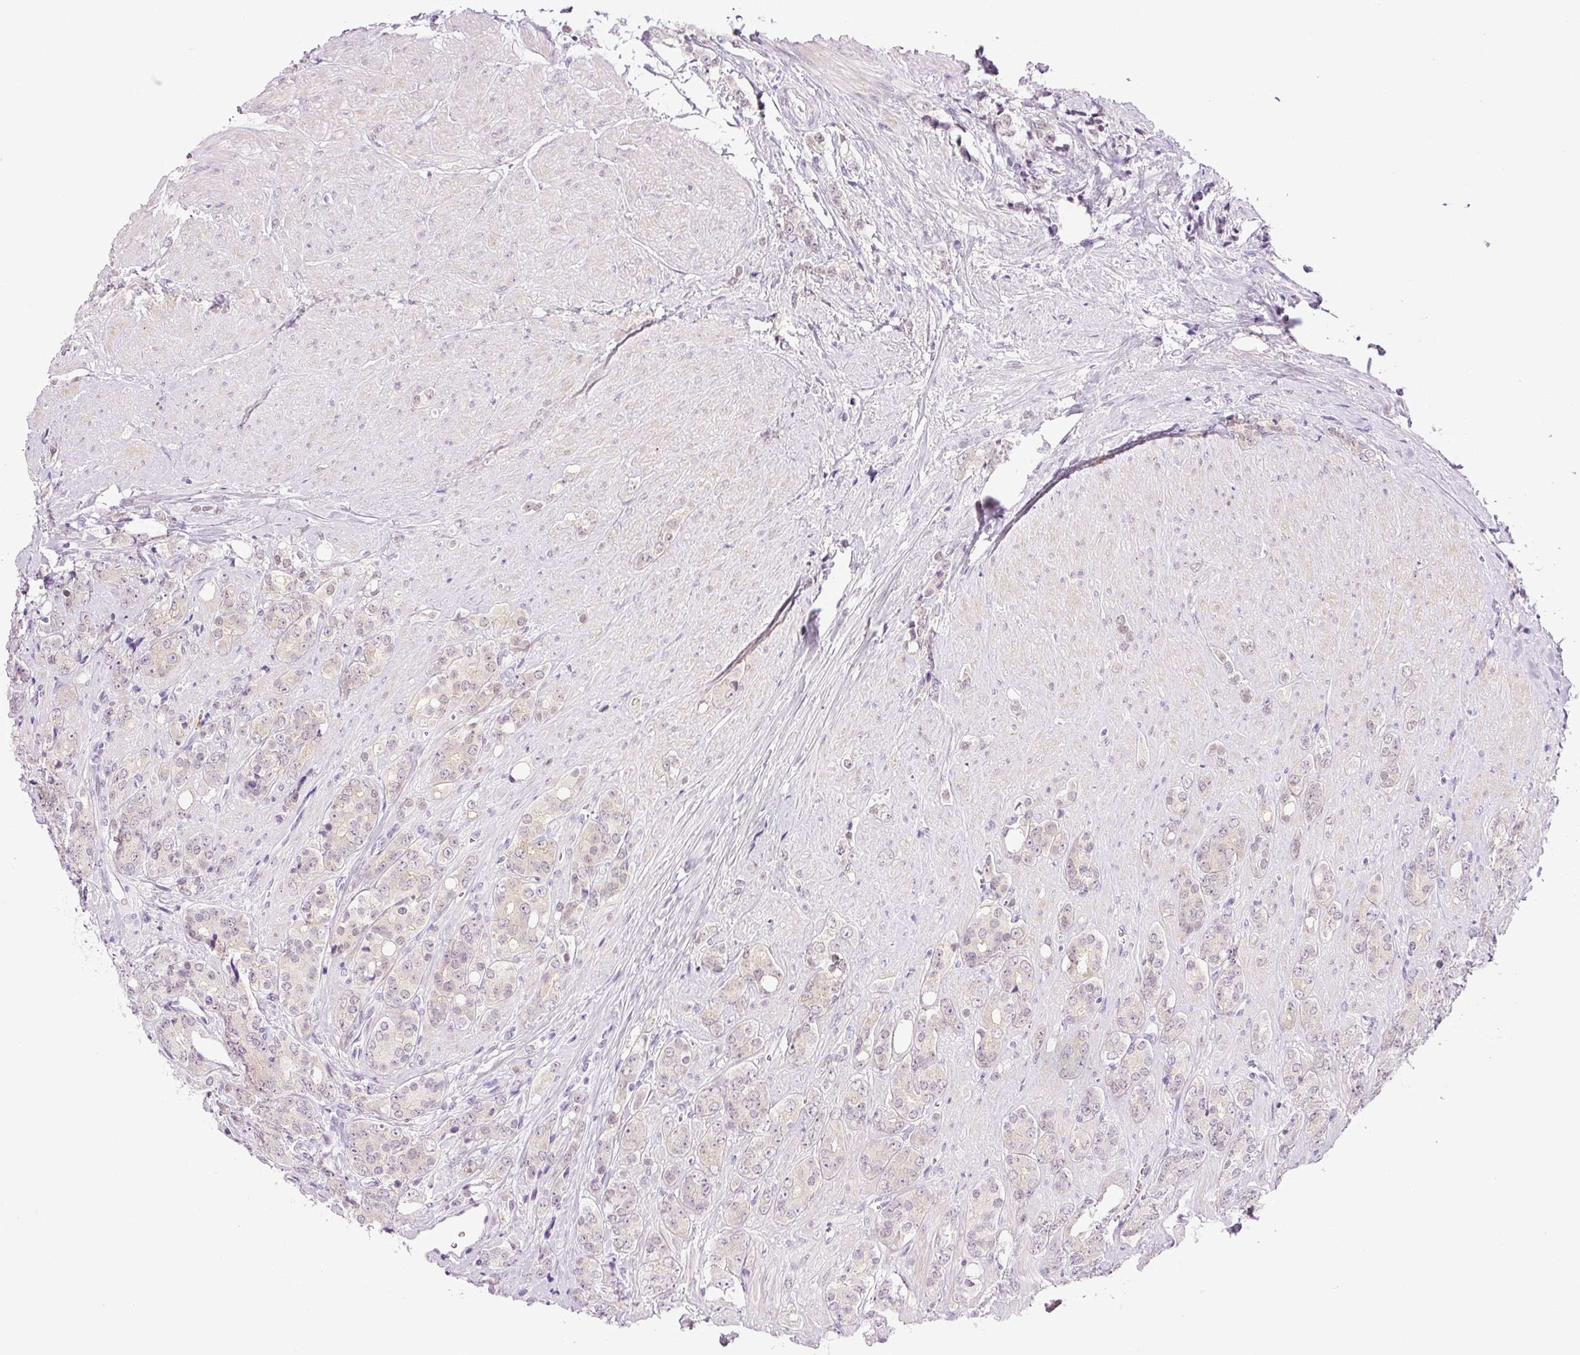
{"staining": {"intensity": "negative", "quantity": "none", "location": "none"}, "tissue": "prostate cancer", "cell_type": "Tumor cells", "image_type": "cancer", "snomed": [{"axis": "morphology", "description": "Adenocarcinoma, High grade"}, {"axis": "topography", "description": "Prostate"}], "caption": "Immunohistochemistry histopathology image of human prostate cancer stained for a protein (brown), which reveals no positivity in tumor cells.", "gene": "SRC", "patient": {"sex": "male", "age": 62}}